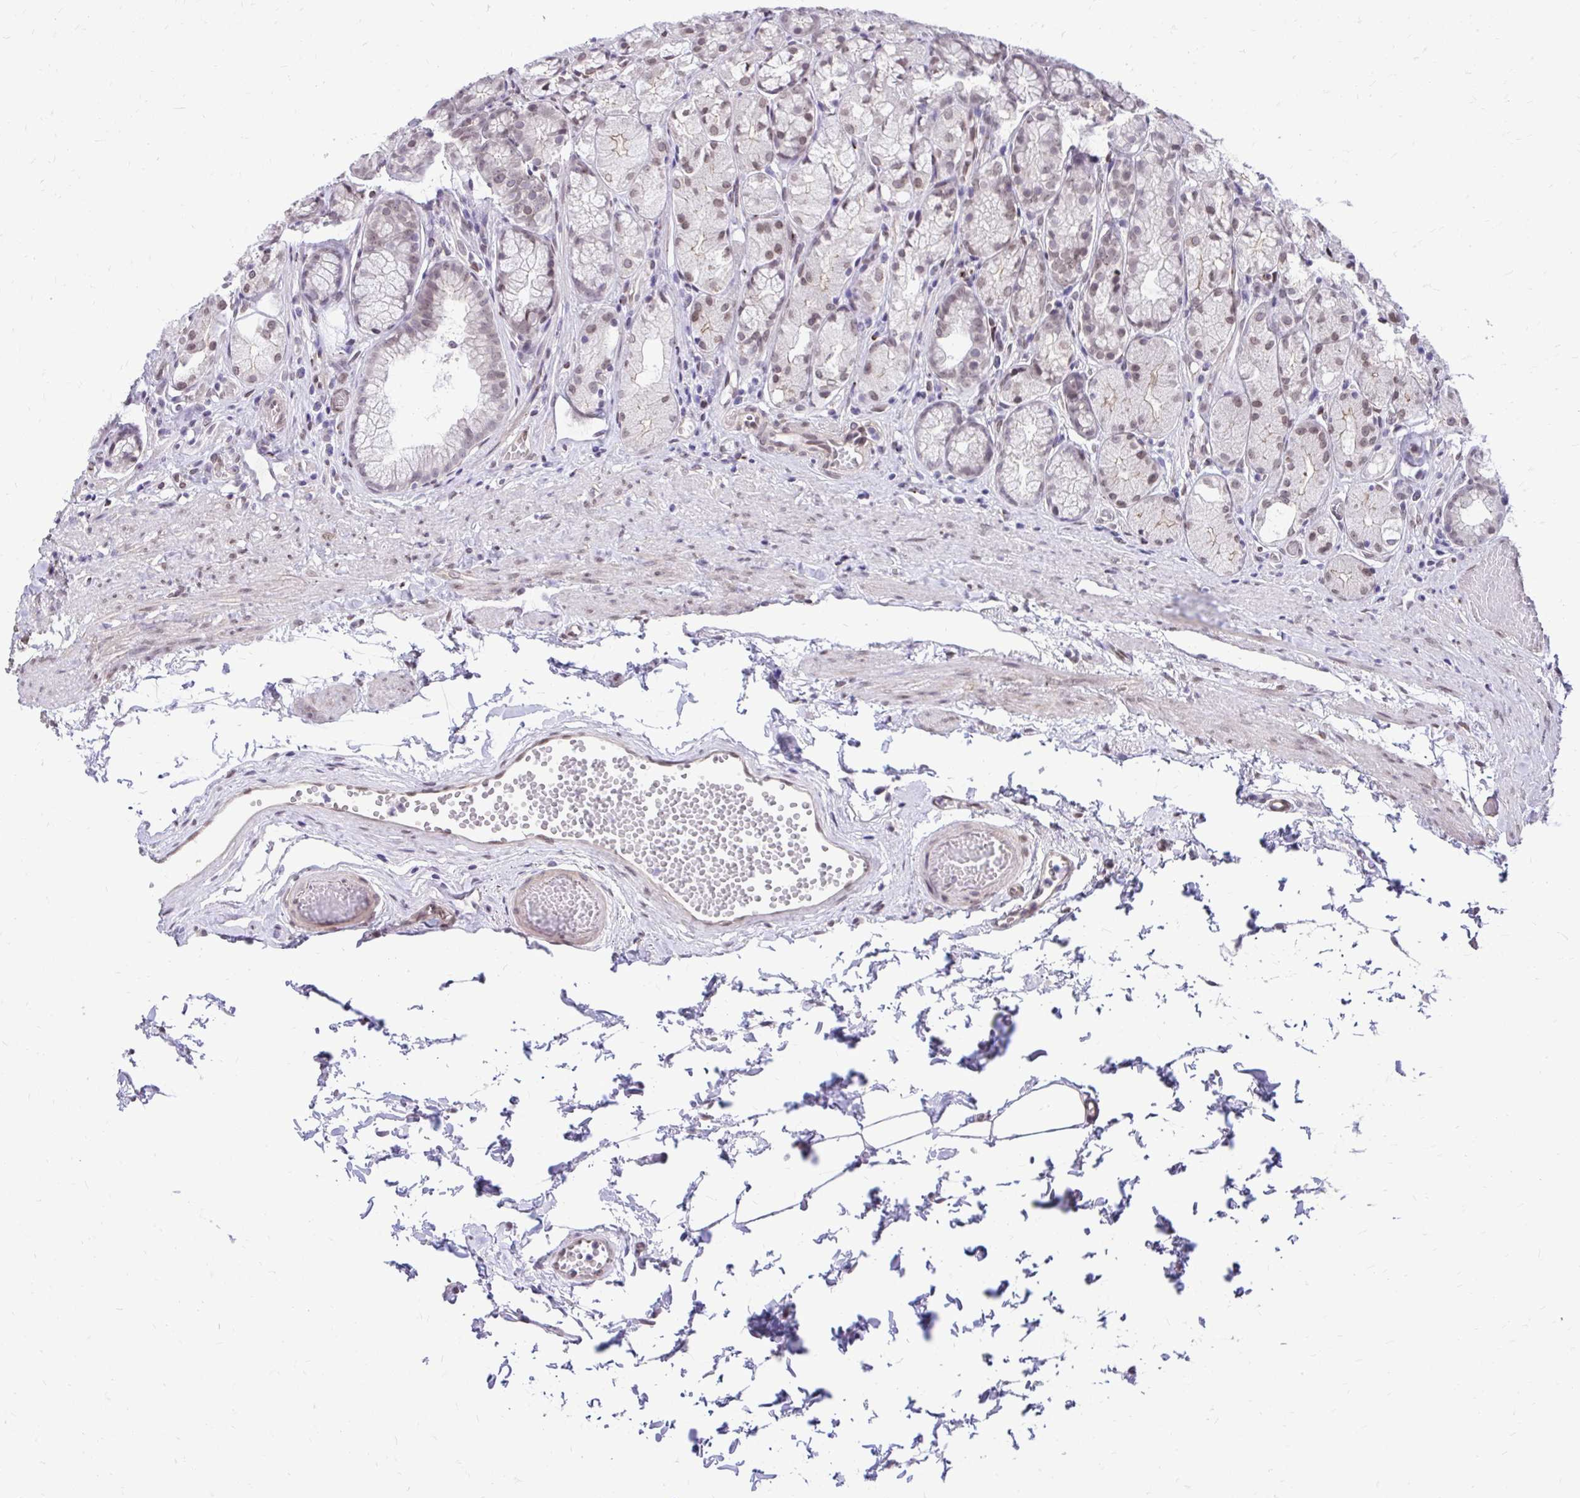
{"staining": {"intensity": "weak", "quantity": "25%-75%", "location": "nuclear"}, "tissue": "stomach", "cell_type": "Glandular cells", "image_type": "normal", "snomed": [{"axis": "morphology", "description": "Normal tissue, NOS"}, {"axis": "topography", "description": "Stomach"}], "caption": "Stomach stained with a brown dye reveals weak nuclear positive staining in approximately 25%-75% of glandular cells.", "gene": "BANF1", "patient": {"sex": "male", "age": 70}}